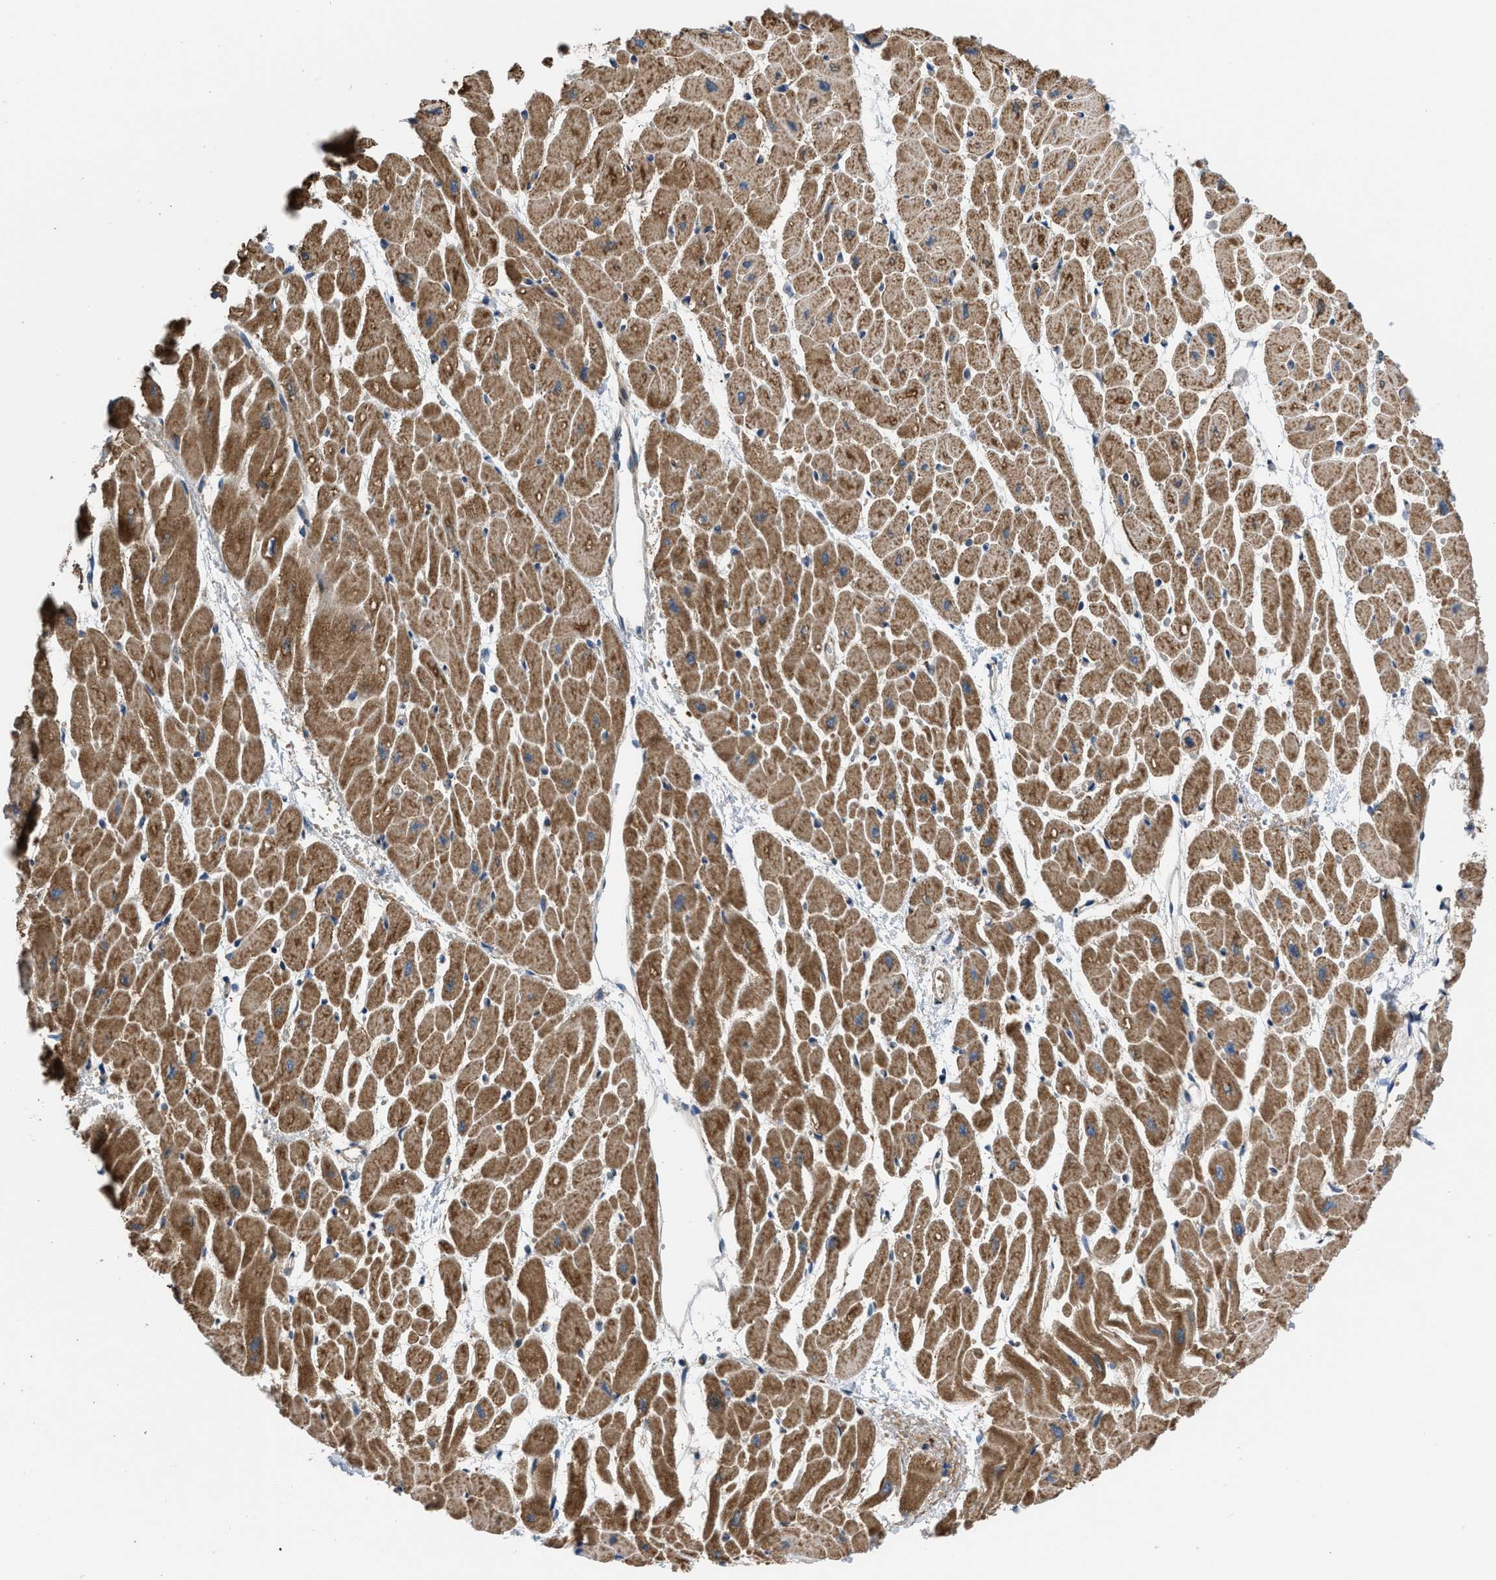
{"staining": {"intensity": "strong", "quantity": ">75%", "location": "cytoplasmic/membranous"}, "tissue": "heart muscle", "cell_type": "Cardiomyocytes", "image_type": "normal", "snomed": [{"axis": "morphology", "description": "Normal tissue, NOS"}, {"axis": "topography", "description": "Heart"}], "caption": "Immunohistochemical staining of benign heart muscle reveals strong cytoplasmic/membranous protein staining in about >75% of cardiomyocytes. (DAB = brown stain, brightfield microscopy at high magnification).", "gene": "OPTN", "patient": {"sex": "male", "age": 45}}